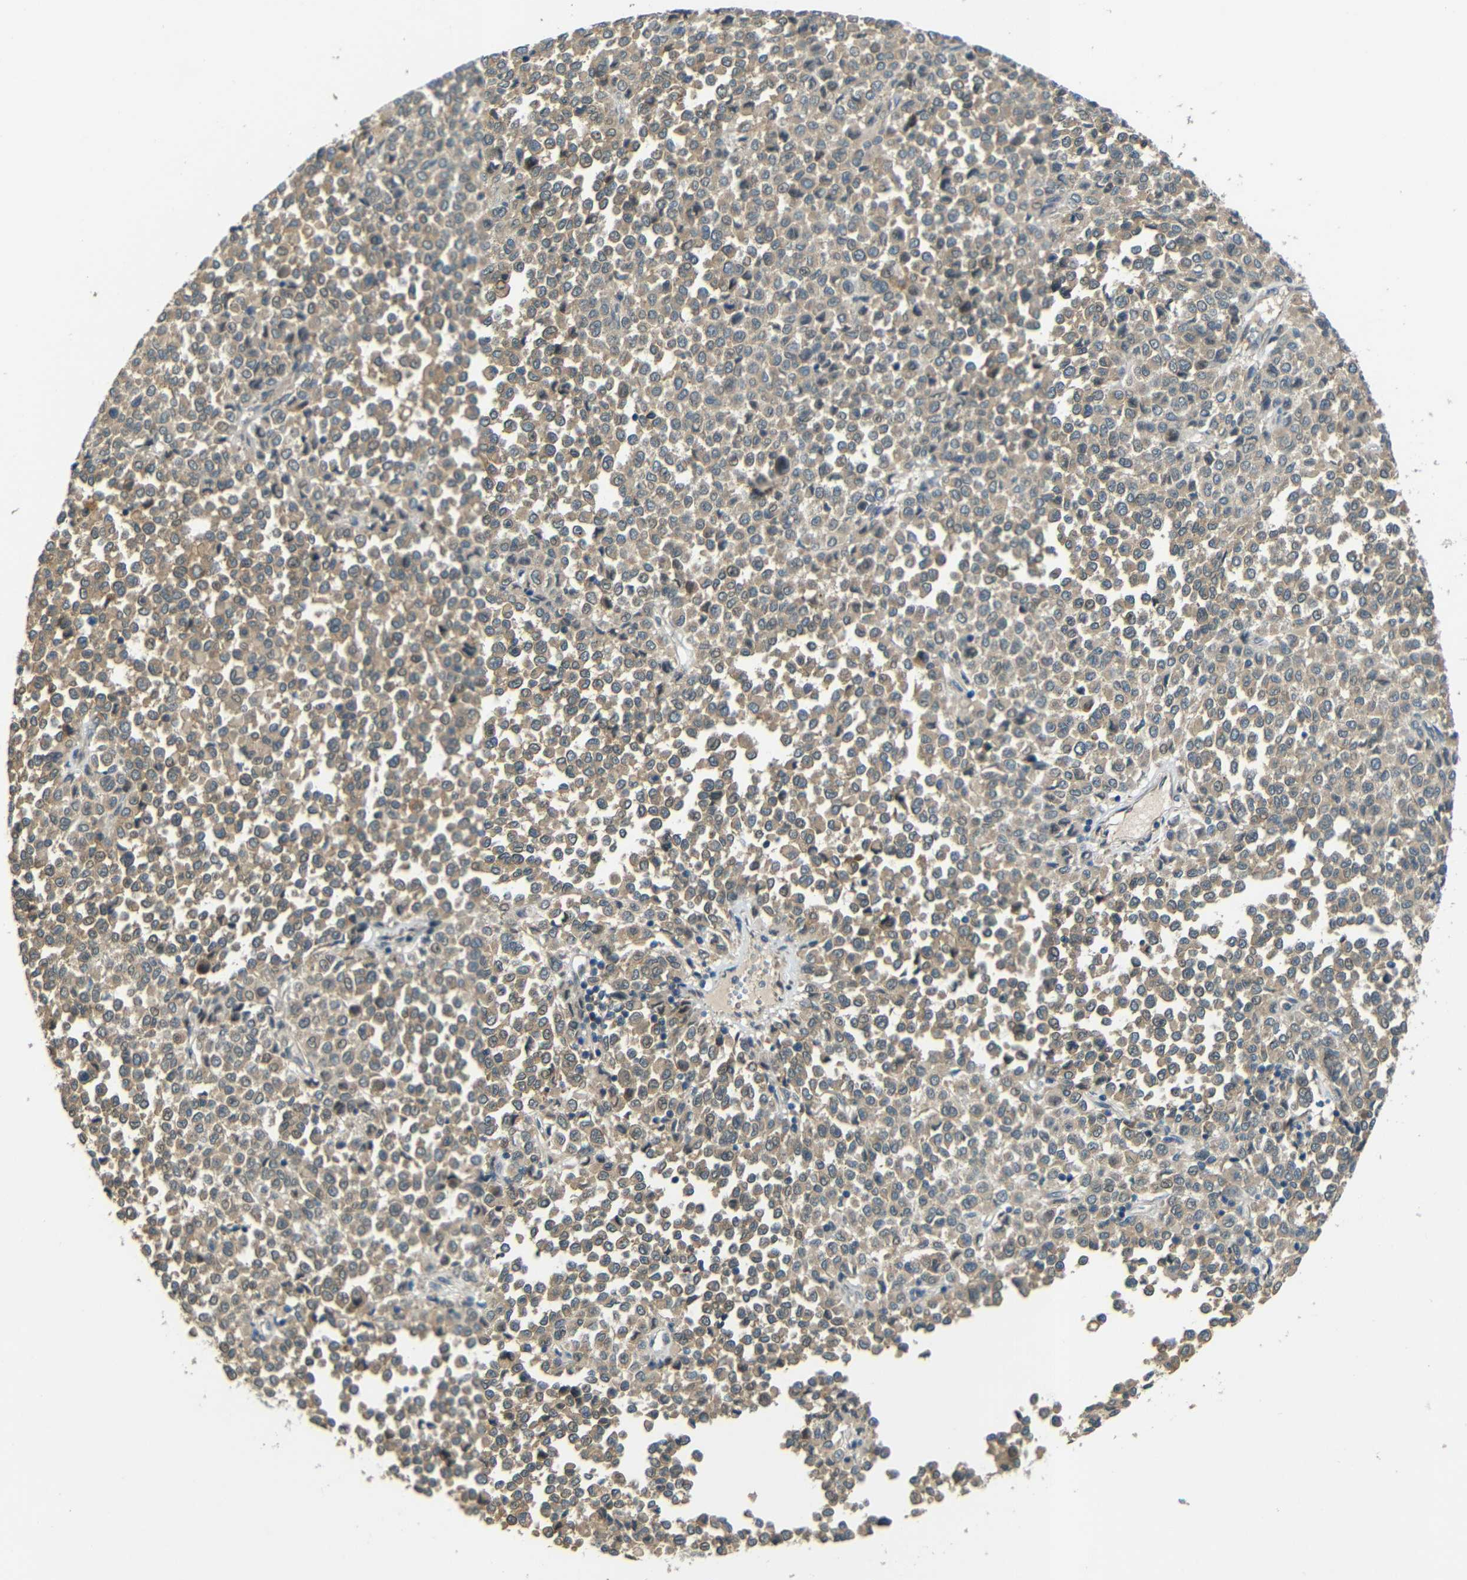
{"staining": {"intensity": "weak", "quantity": ">75%", "location": "cytoplasmic/membranous"}, "tissue": "melanoma", "cell_type": "Tumor cells", "image_type": "cancer", "snomed": [{"axis": "morphology", "description": "Malignant melanoma, Metastatic site"}, {"axis": "topography", "description": "Pancreas"}], "caption": "Brown immunohistochemical staining in human melanoma demonstrates weak cytoplasmic/membranous expression in approximately >75% of tumor cells.", "gene": "FNDC3A", "patient": {"sex": "female", "age": 30}}